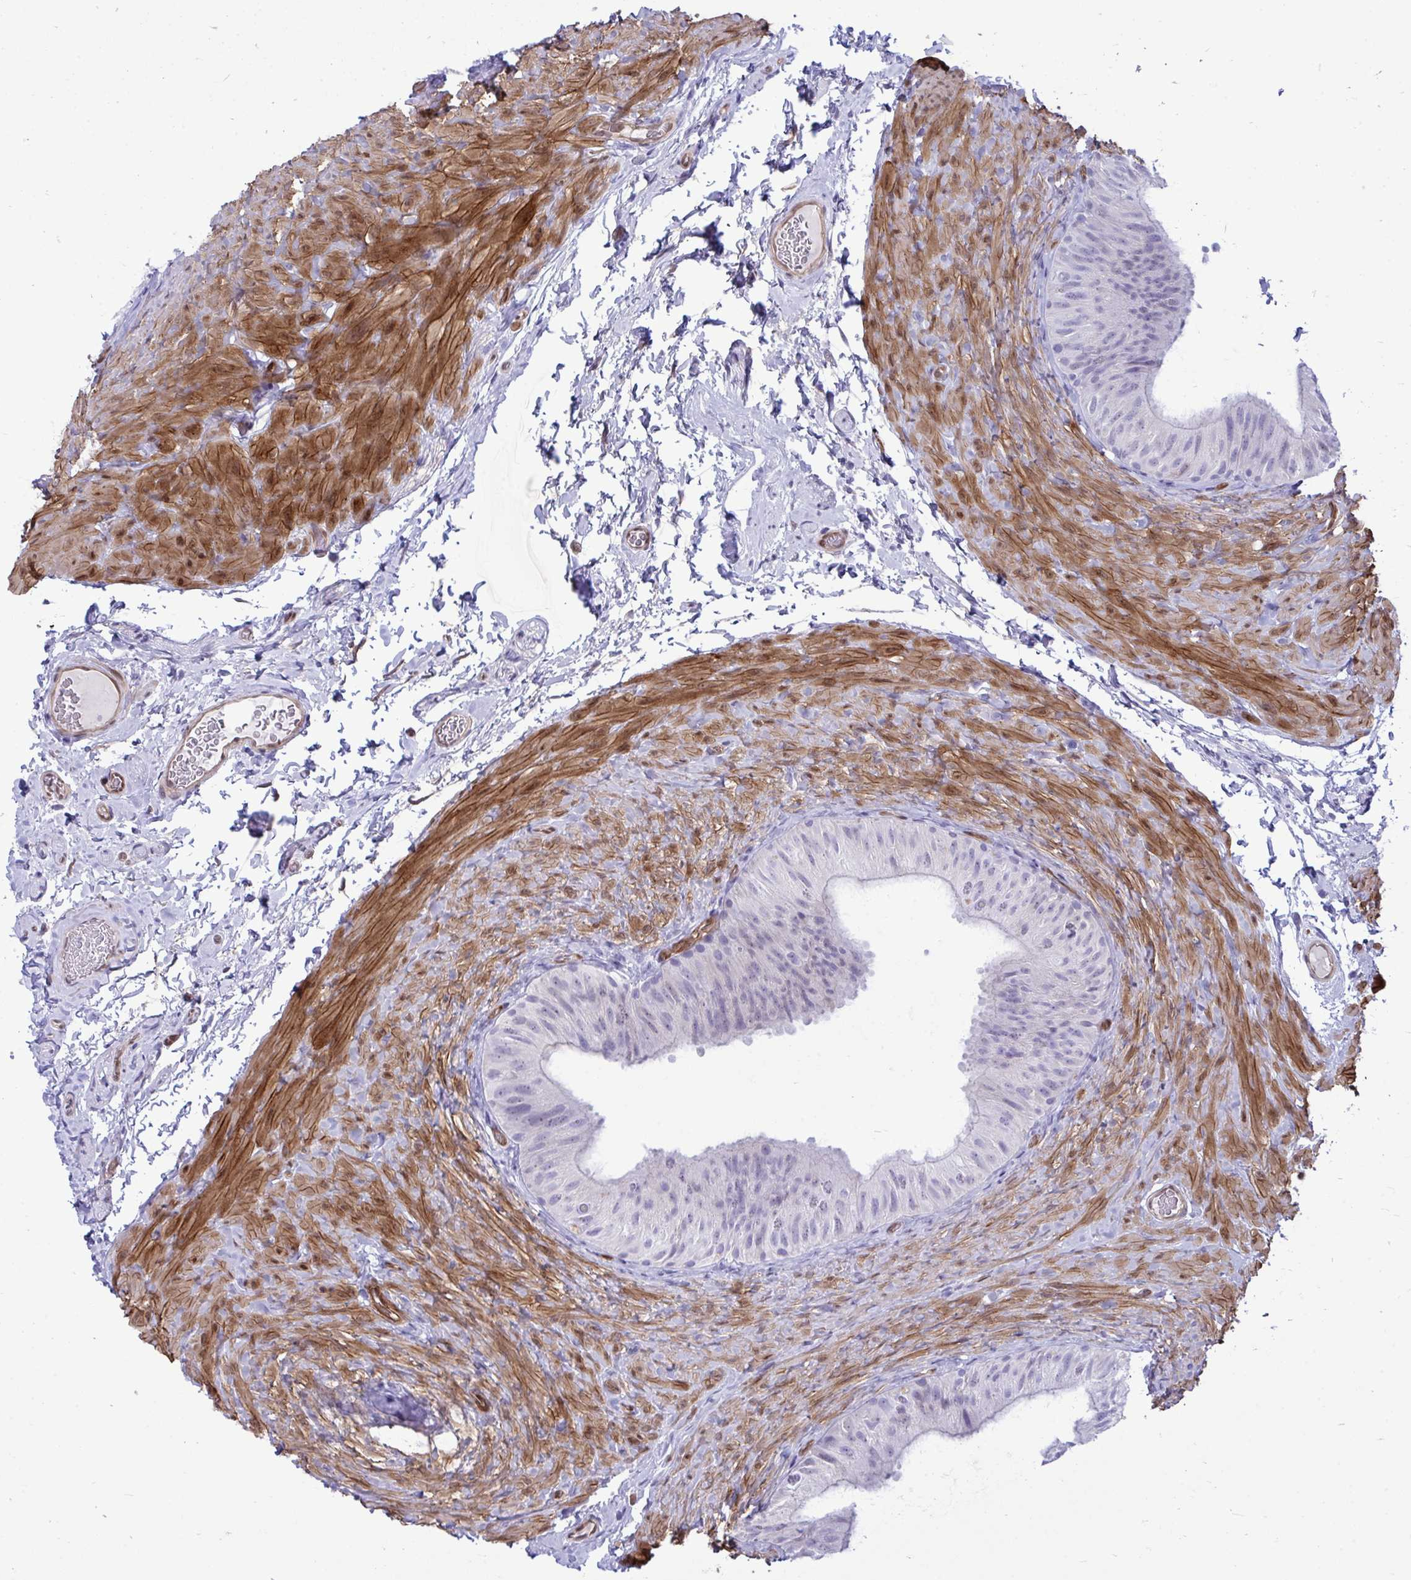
{"staining": {"intensity": "negative", "quantity": "none", "location": "none"}, "tissue": "epididymis", "cell_type": "Glandular cells", "image_type": "normal", "snomed": [{"axis": "morphology", "description": "Normal tissue, NOS"}, {"axis": "topography", "description": "Epididymis, spermatic cord, NOS"}, {"axis": "topography", "description": "Epididymis"}], "caption": "This is a micrograph of immunohistochemistry staining of unremarkable epididymis, which shows no expression in glandular cells.", "gene": "LIMS2", "patient": {"sex": "male", "age": 31}}